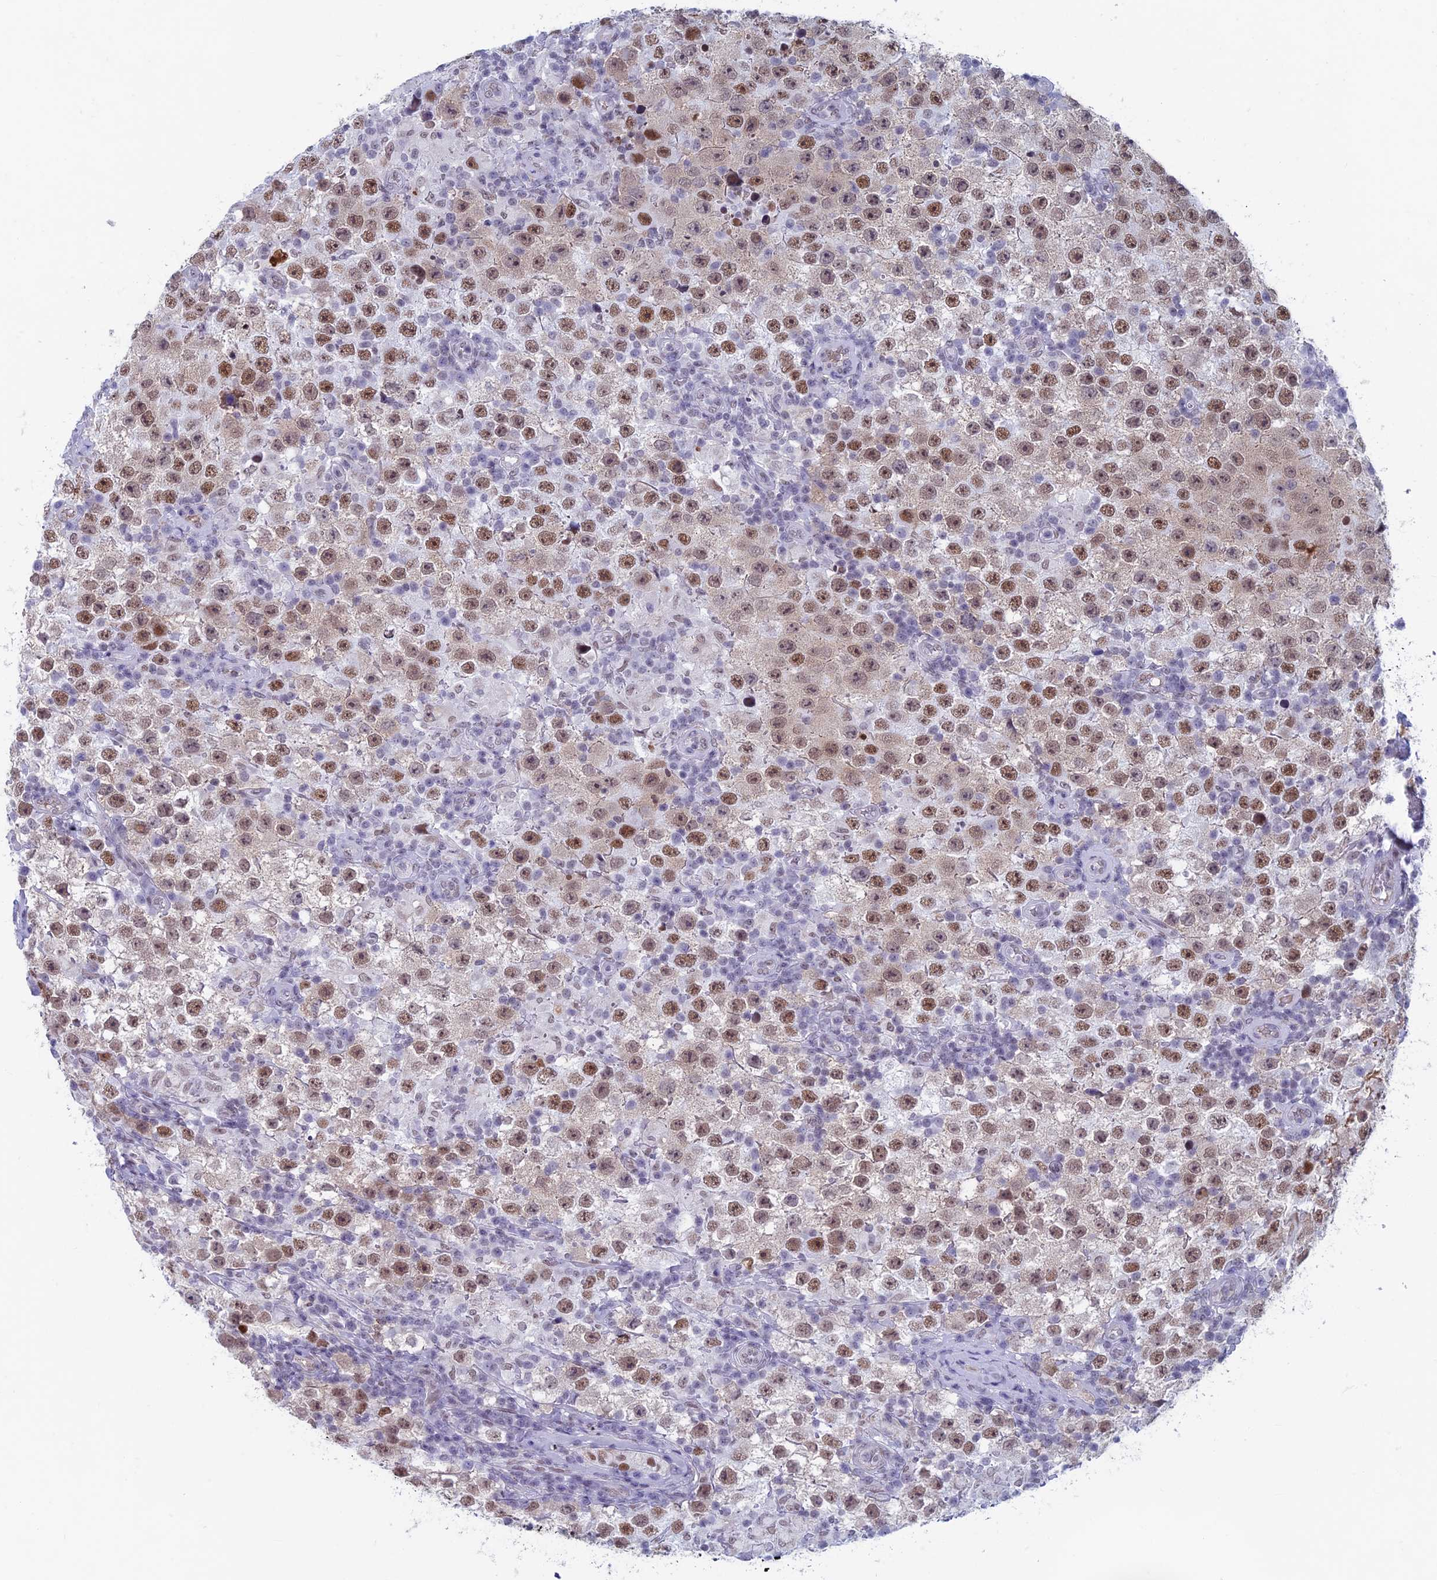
{"staining": {"intensity": "moderate", "quantity": ">75%", "location": "nuclear"}, "tissue": "testis cancer", "cell_type": "Tumor cells", "image_type": "cancer", "snomed": [{"axis": "morphology", "description": "Normal tissue, NOS"}, {"axis": "morphology", "description": "Urothelial carcinoma, High grade"}, {"axis": "morphology", "description": "Seminoma, NOS"}, {"axis": "morphology", "description": "Carcinoma, Embryonal, NOS"}, {"axis": "topography", "description": "Urinary bladder"}, {"axis": "topography", "description": "Testis"}], "caption": "Testis urothelial carcinoma (high-grade) was stained to show a protein in brown. There is medium levels of moderate nuclear expression in about >75% of tumor cells. Using DAB (3,3'-diaminobenzidine) (brown) and hematoxylin (blue) stains, captured at high magnification using brightfield microscopy.", "gene": "ASH2L", "patient": {"sex": "male", "age": 41}}